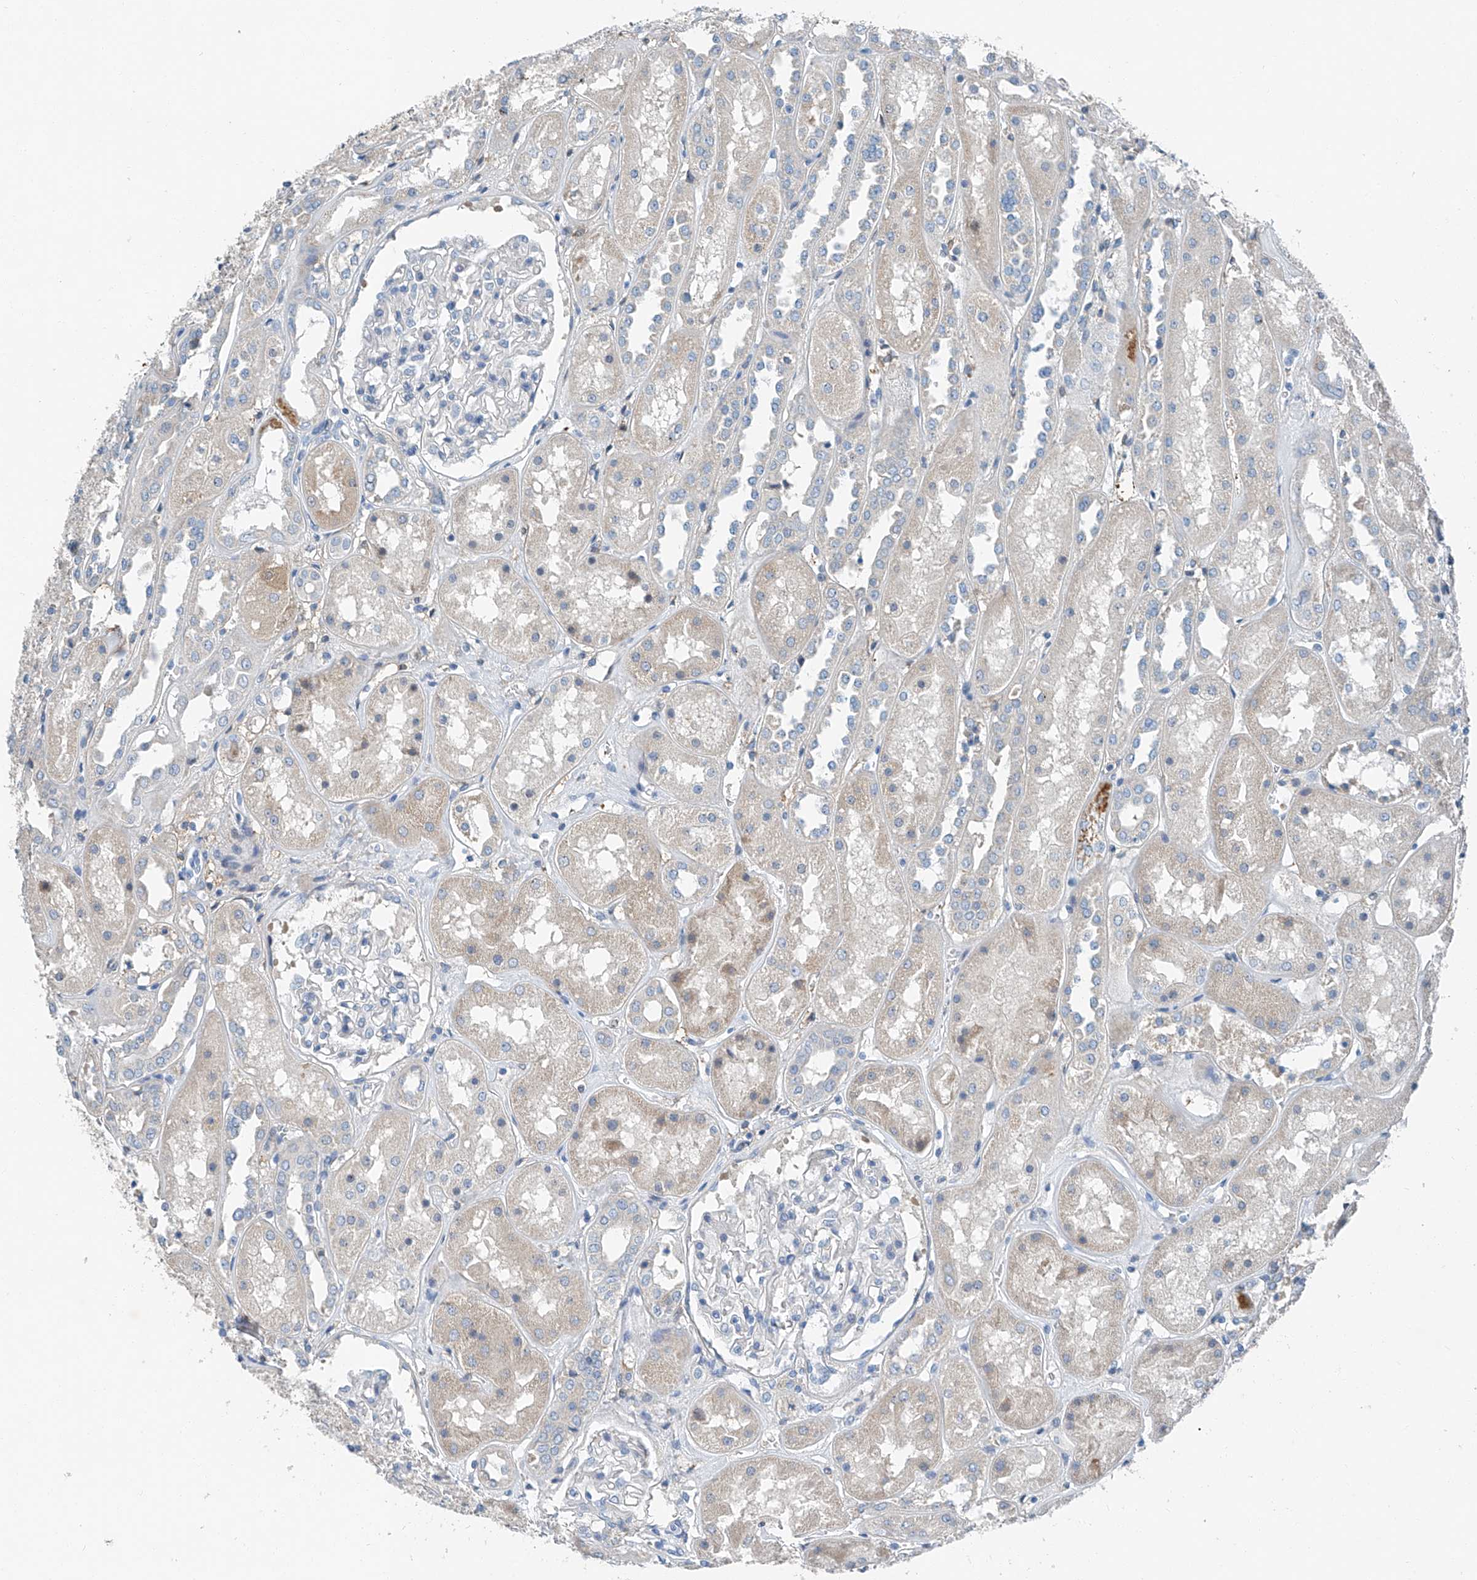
{"staining": {"intensity": "negative", "quantity": "none", "location": "none"}, "tissue": "kidney", "cell_type": "Cells in glomeruli", "image_type": "normal", "snomed": [{"axis": "morphology", "description": "Normal tissue, NOS"}, {"axis": "topography", "description": "Kidney"}], "caption": "This is an immunohistochemistry image of unremarkable kidney. There is no positivity in cells in glomeruli.", "gene": "MDGA1", "patient": {"sex": "male", "age": 70}}